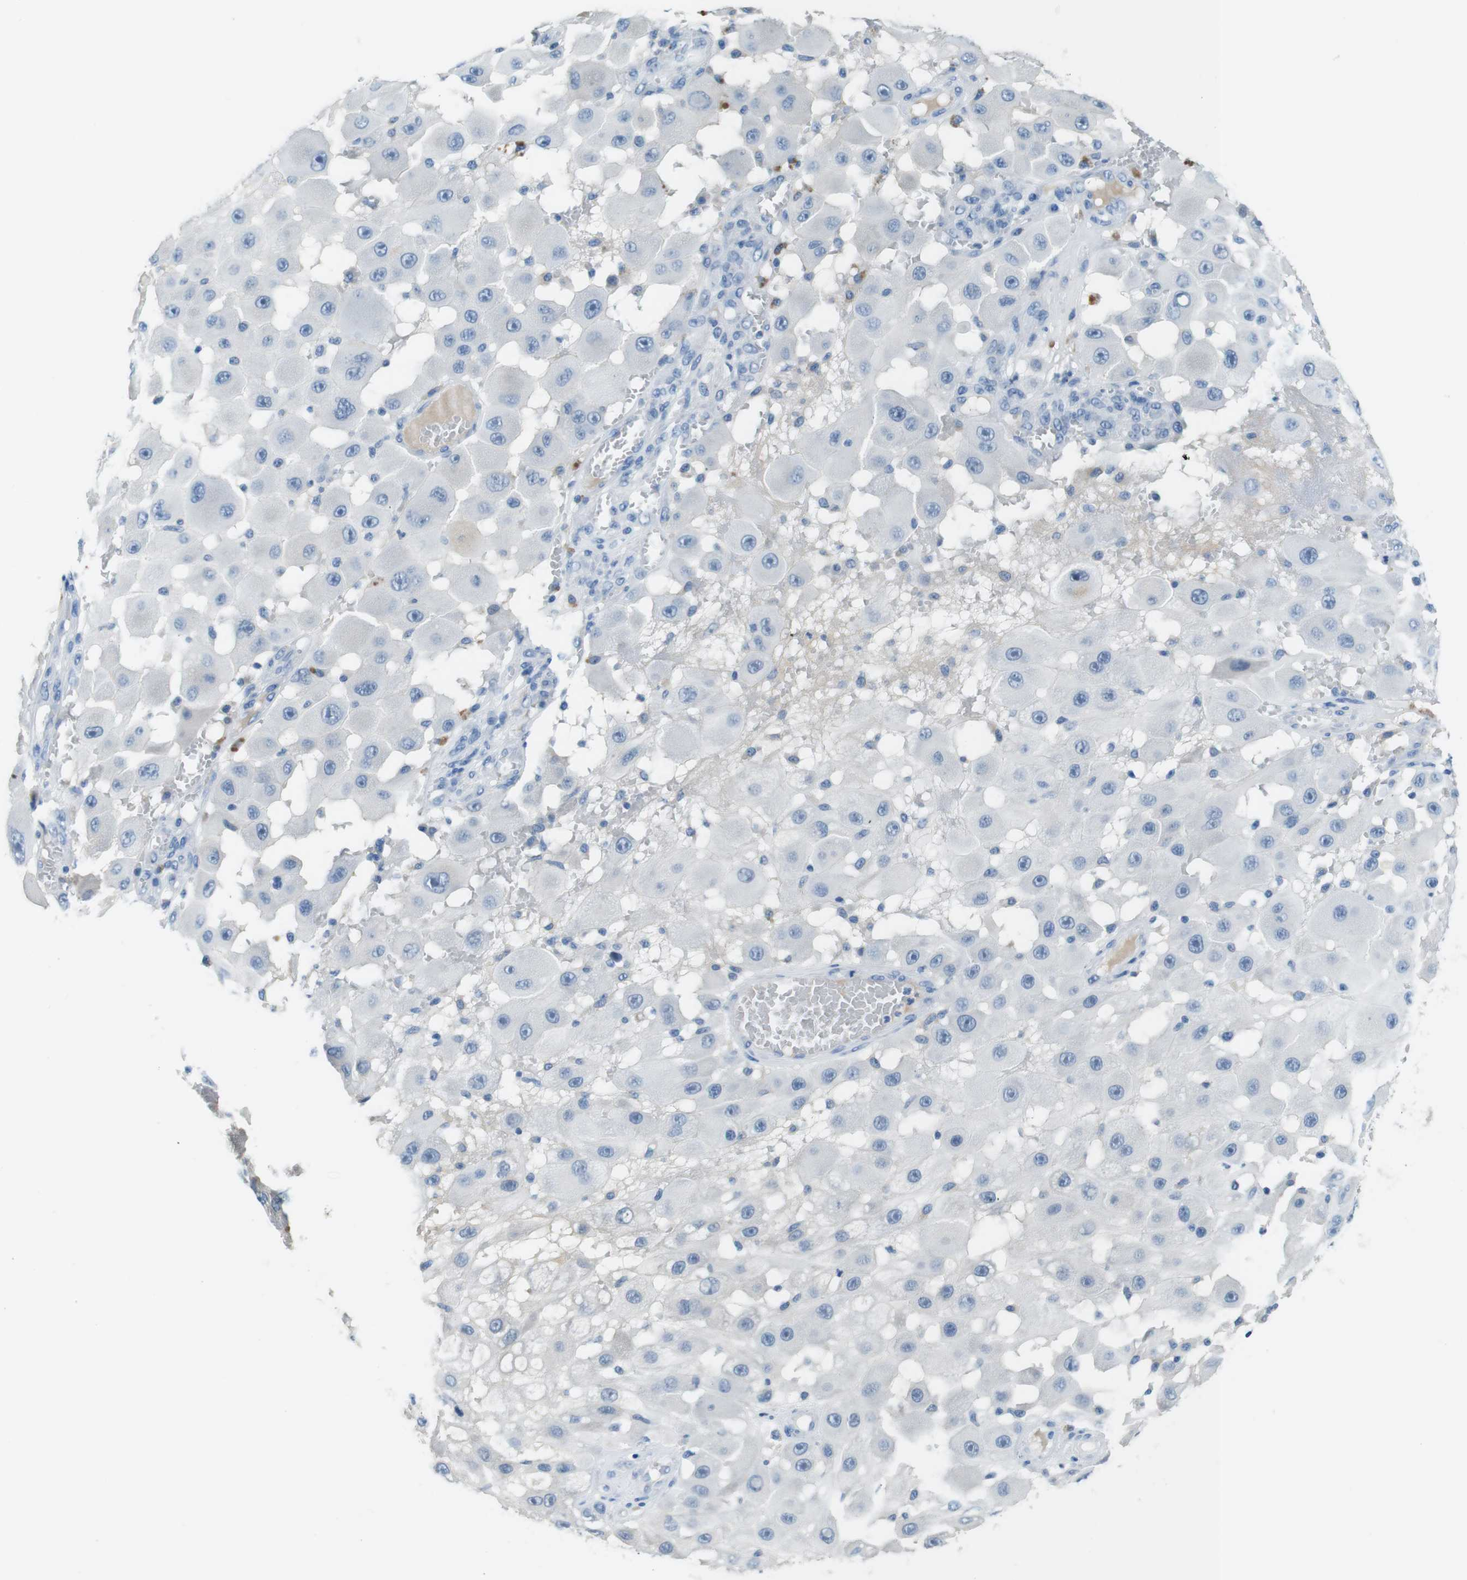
{"staining": {"intensity": "negative", "quantity": "none", "location": "none"}, "tissue": "melanoma", "cell_type": "Tumor cells", "image_type": "cancer", "snomed": [{"axis": "morphology", "description": "Malignant melanoma, NOS"}, {"axis": "topography", "description": "Skin"}], "caption": "Immunohistochemistry histopathology image of human melanoma stained for a protein (brown), which shows no positivity in tumor cells. The staining was performed using DAB (3,3'-diaminobenzidine) to visualize the protein expression in brown, while the nuclei were stained in blue with hematoxylin (Magnification: 20x).", "gene": "SLC35A3", "patient": {"sex": "female", "age": 81}}